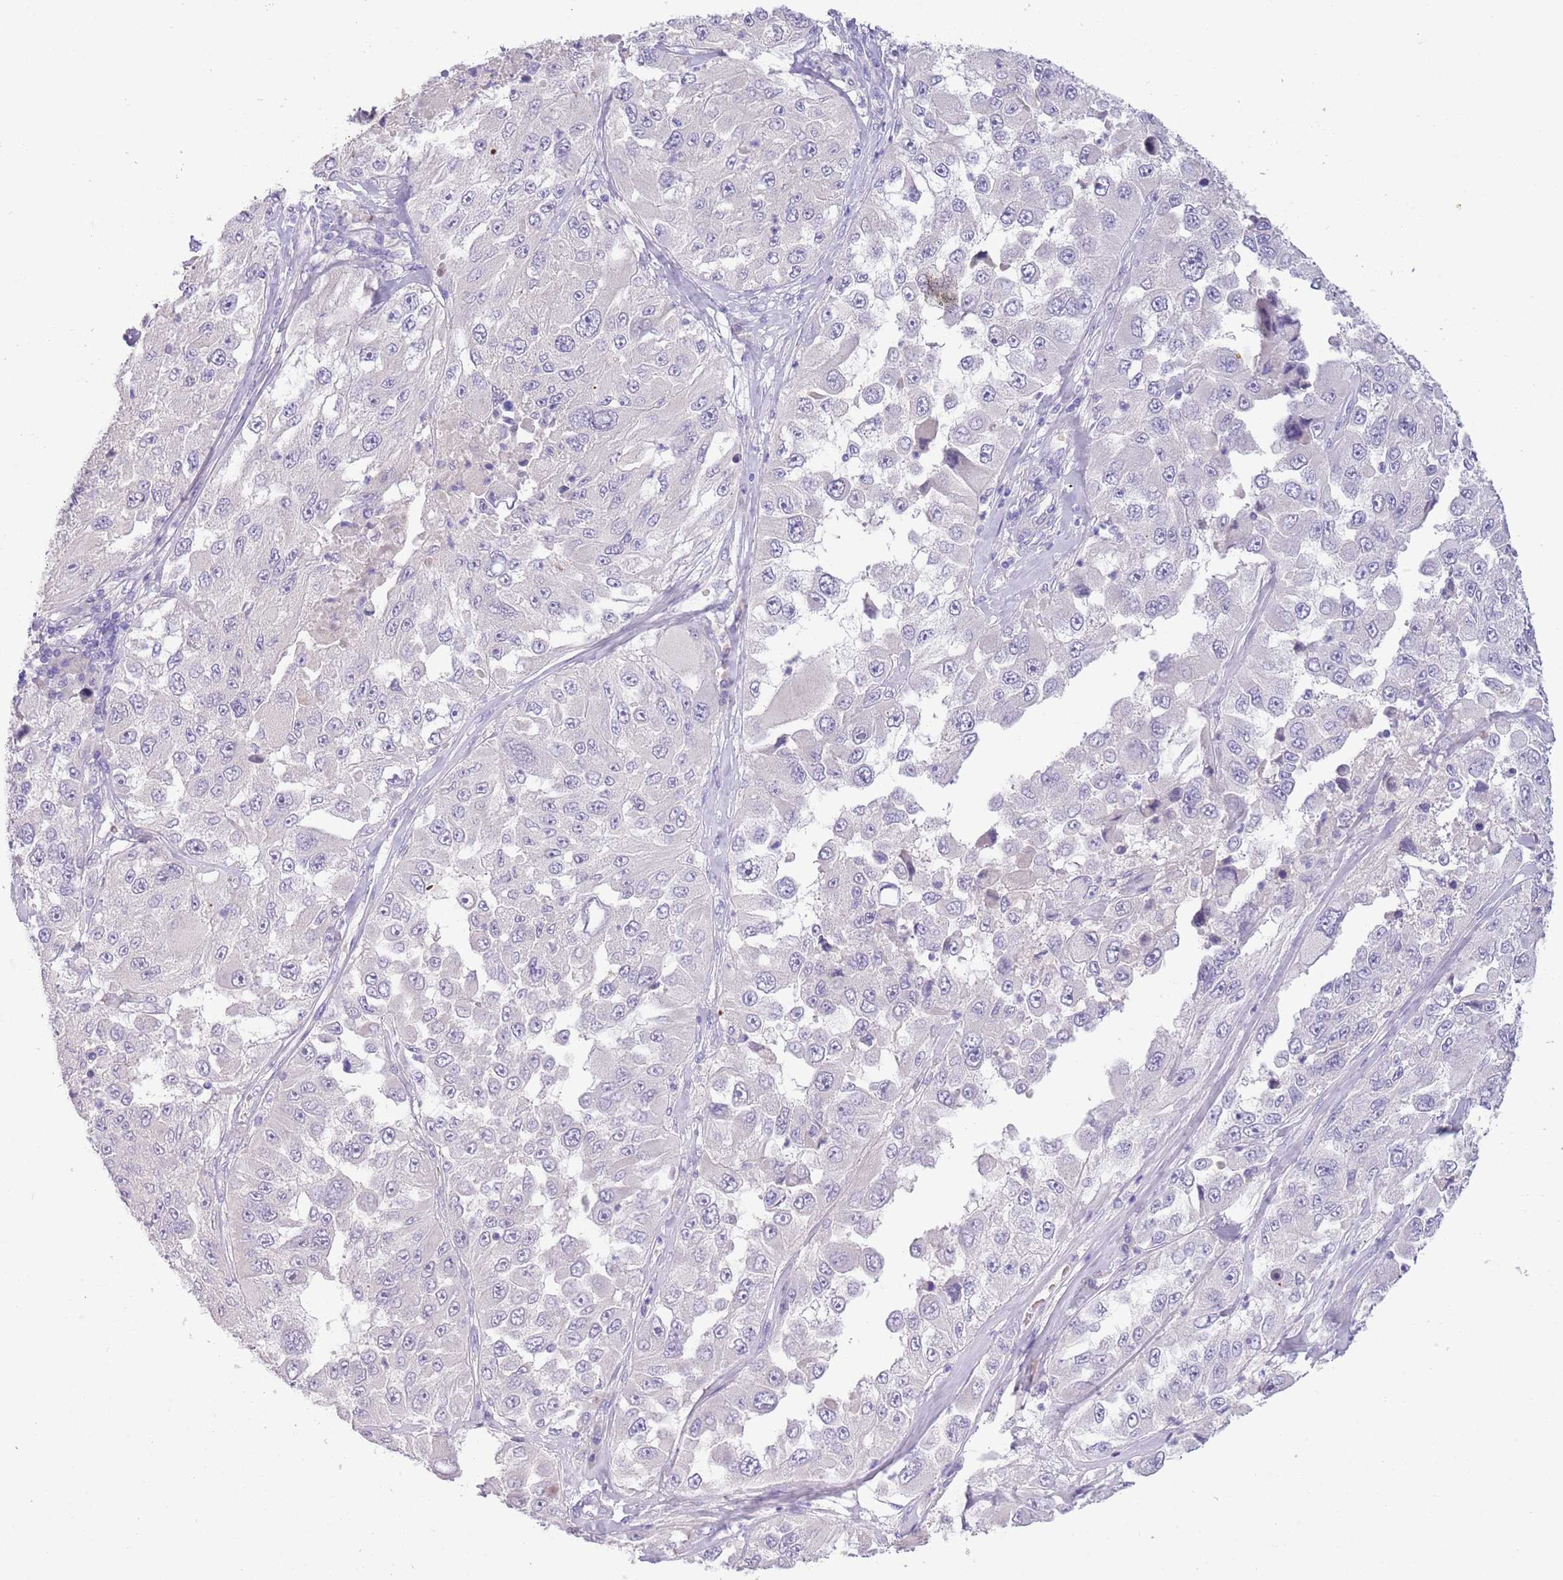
{"staining": {"intensity": "negative", "quantity": "none", "location": "none"}, "tissue": "melanoma", "cell_type": "Tumor cells", "image_type": "cancer", "snomed": [{"axis": "morphology", "description": "Malignant melanoma, Metastatic site"}, {"axis": "topography", "description": "Lymph node"}], "caption": "A micrograph of human malignant melanoma (metastatic site) is negative for staining in tumor cells. (Stains: DAB (3,3'-diaminobenzidine) IHC with hematoxylin counter stain, Microscopy: brightfield microscopy at high magnification).", "gene": "SFTPA1", "patient": {"sex": "male", "age": 62}}